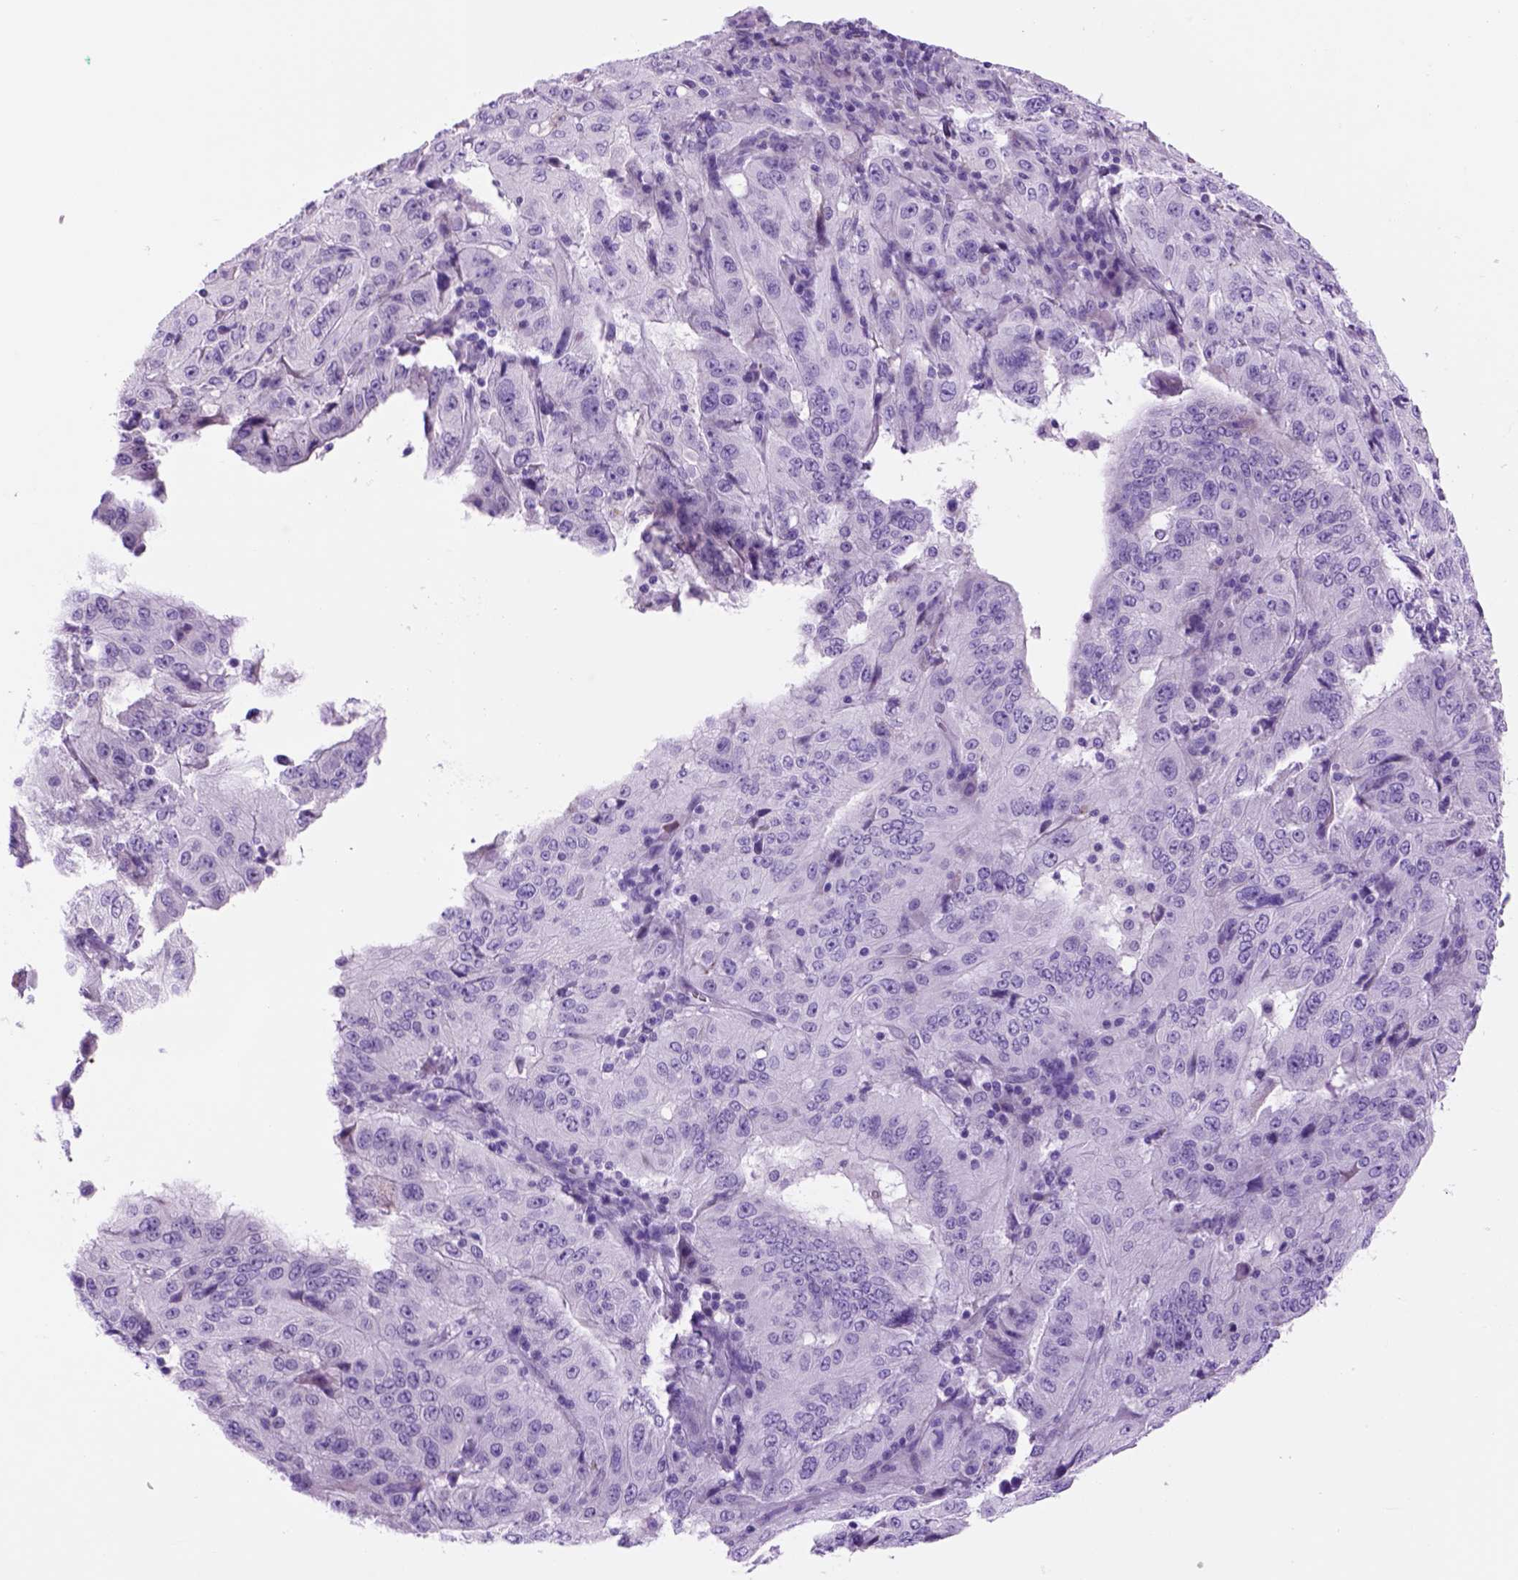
{"staining": {"intensity": "negative", "quantity": "none", "location": "none"}, "tissue": "pancreatic cancer", "cell_type": "Tumor cells", "image_type": "cancer", "snomed": [{"axis": "morphology", "description": "Adenocarcinoma, NOS"}, {"axis": "topography", "description": "Pancreas"}], "caption": "Micrograph shows no protein staining in tumor cells of pancreatic cancer (adenocarcinoma) tissue.", "gene": "HHIPL2", "patient": {"sex": "male", "age": 63}}